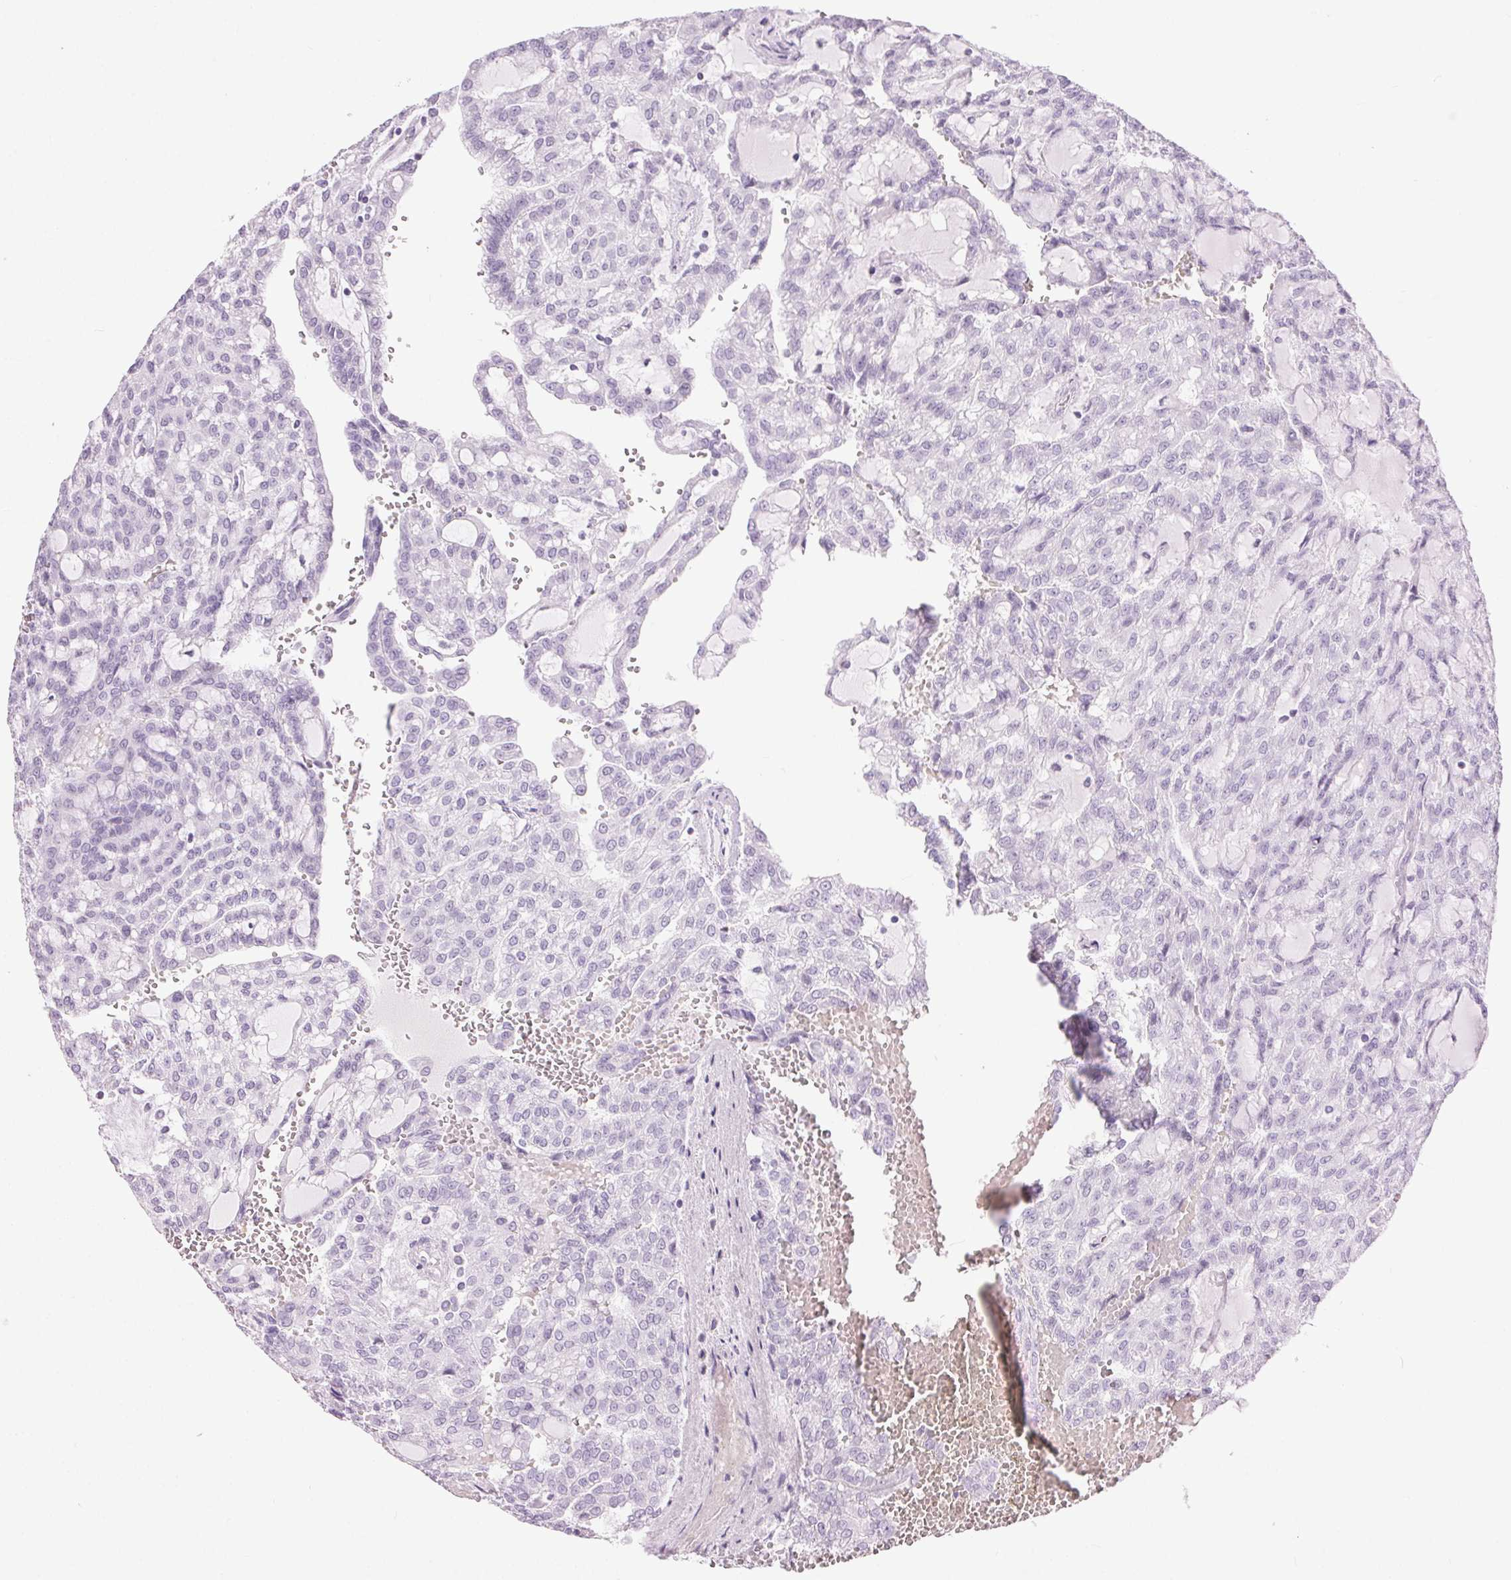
{"staining": {"intensity": "negative", "quantity": "none", "location": "none"}, "tissue": "renal cancer", "cell_type": "Tumor cells", "image_type": "cancer", "snomed": [{"axis": "morphology", "description": "Adenocarcinoma, NOS"}, {"axis": "topography", "description": "Kidney"}], "caption": "Adenocarcinoma (renal) was stained to show a protein in brown. There is no significant expression in tumor cells.", "gene": "BEND2", "patient": {"sex": "male", "age": 63}}